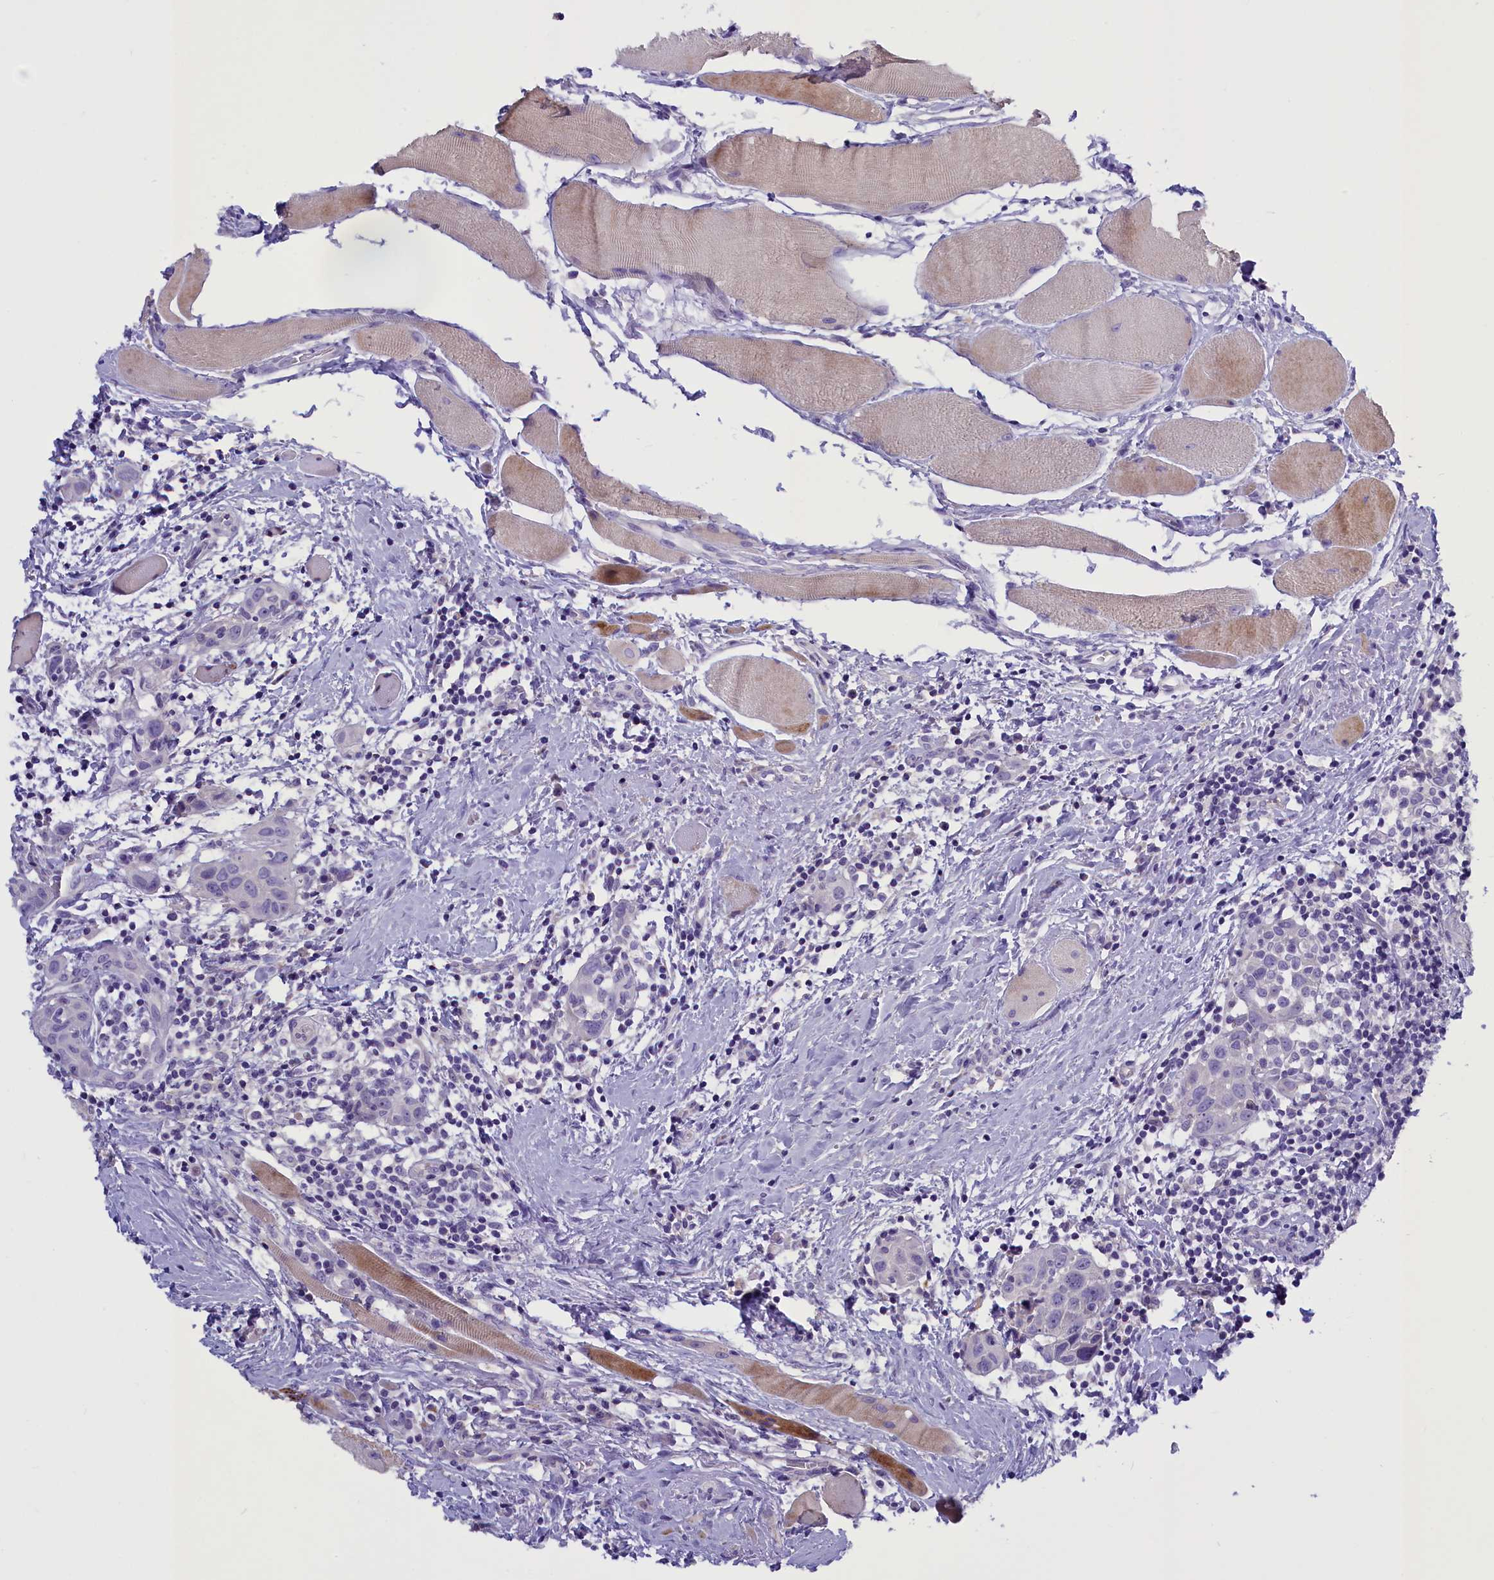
{"staining": {"intensity": "negative", "quantity": "none", "location": "none"}, "tissue": "head and neck cancer", "cell_type": "Tumor cells", "image_type": "cancer", "snomed": [{"axis": "morphology", "description": "Squamous cell carcinoma, NOS"}, {"axis": "topography", "description": "Oral tissue"}, {"axis": "topography", "description": "Head-Neck"}], "caption": "There is no significant positivity in tumor cells of head and neck cancer.", "gene": "RTTN", "patient": {"sex": "female", "age": 50}}